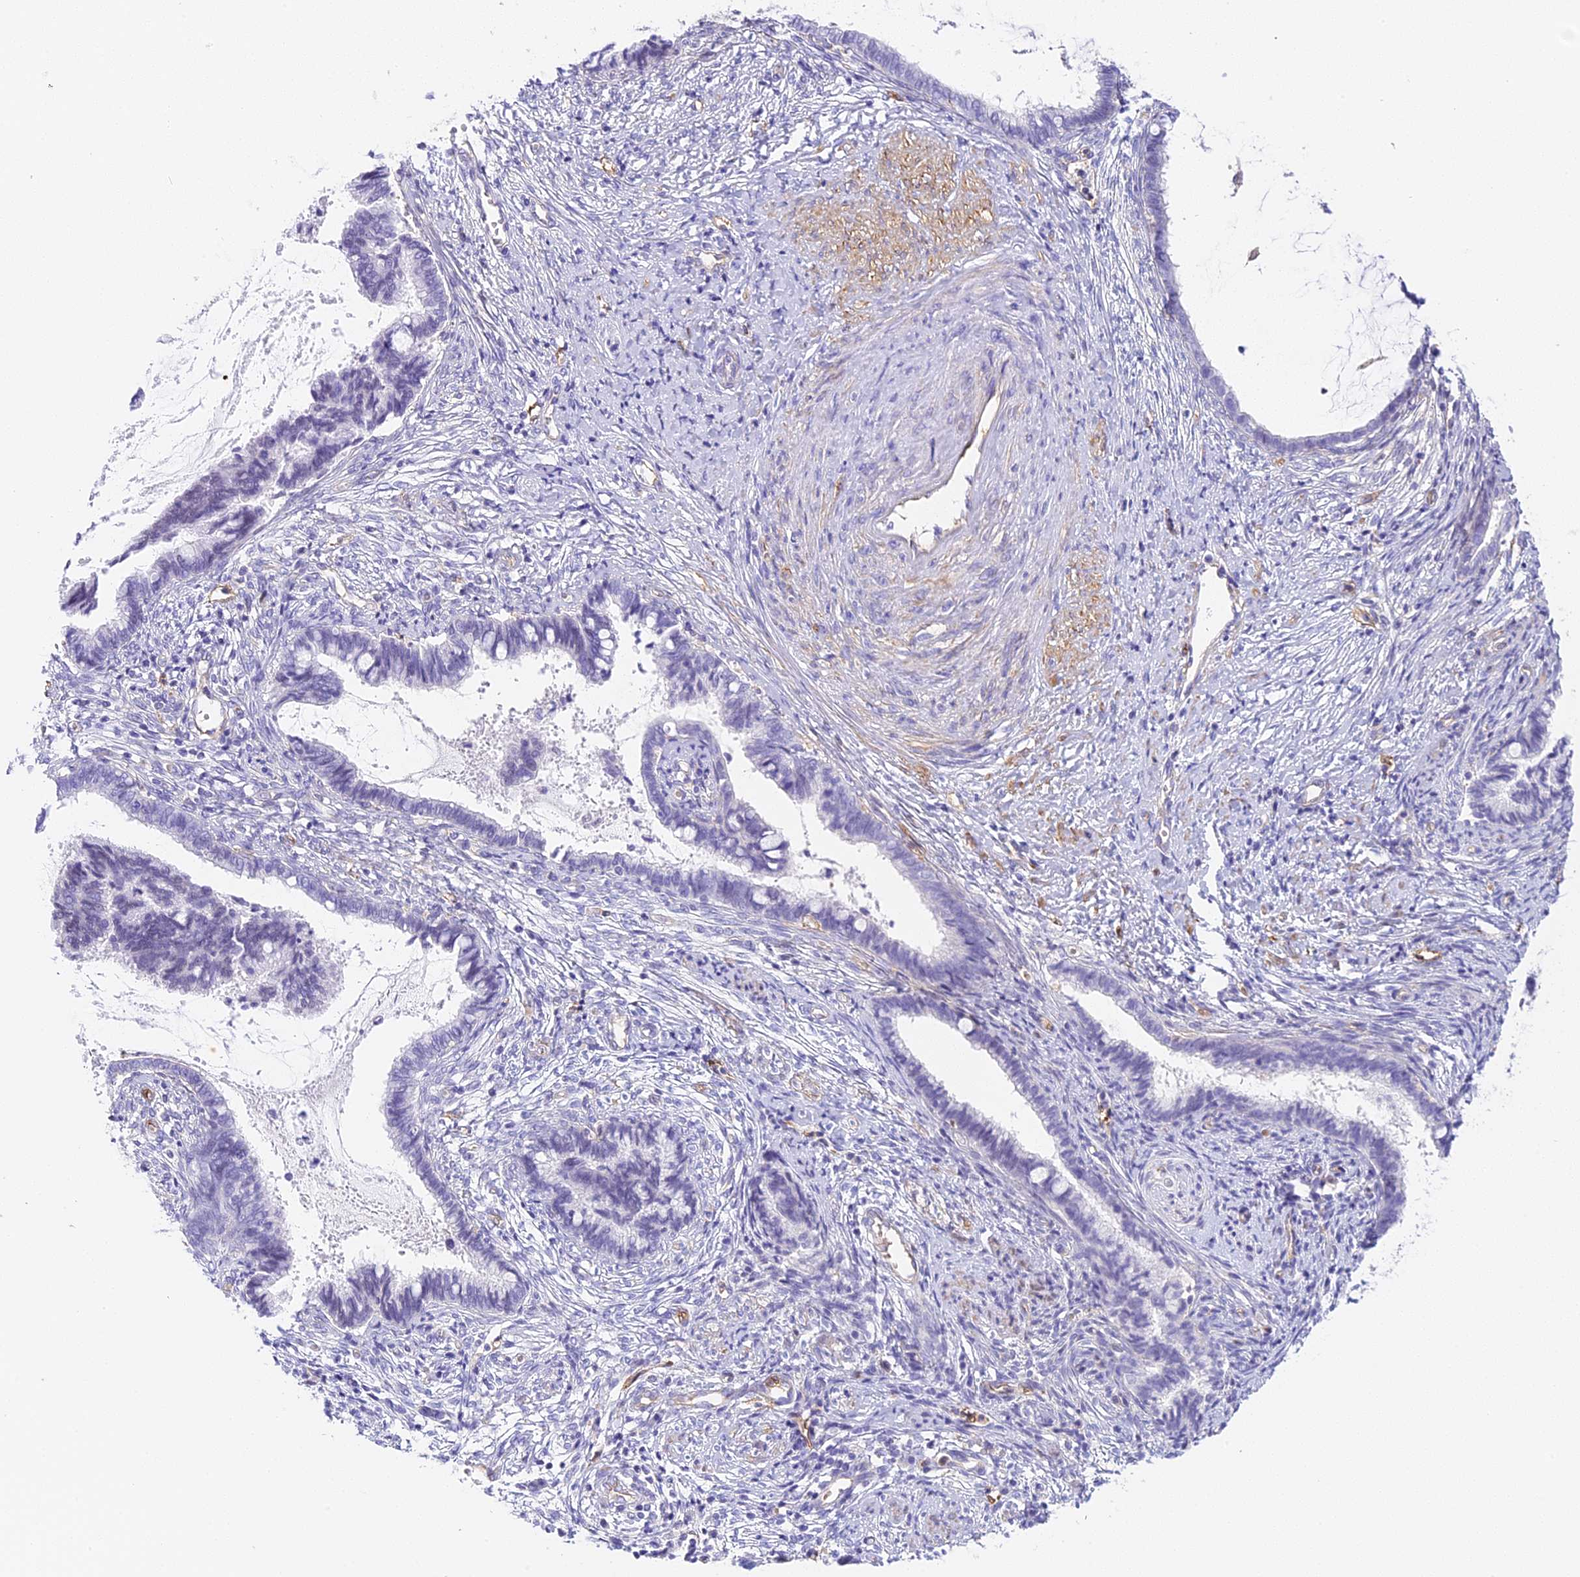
{"staining": {"intensity": "negative", "quantity": "none", "location": "none"}, "tissue": "cervical cancer", "cell_type": "Tumor cells", "image_type": "cancer", "snomed": [{"axis": "morphology", "description": "Adenocarcinoma, NOS"}, {"axis": "topography", "description": "Cervix"}], "caption": "The photomicrograph reveals no significant positivity in tumor cells of adenocarcinoma (cervical).", "gene": "HOMER3", "patient": {"sex": "female", "age": 44}}